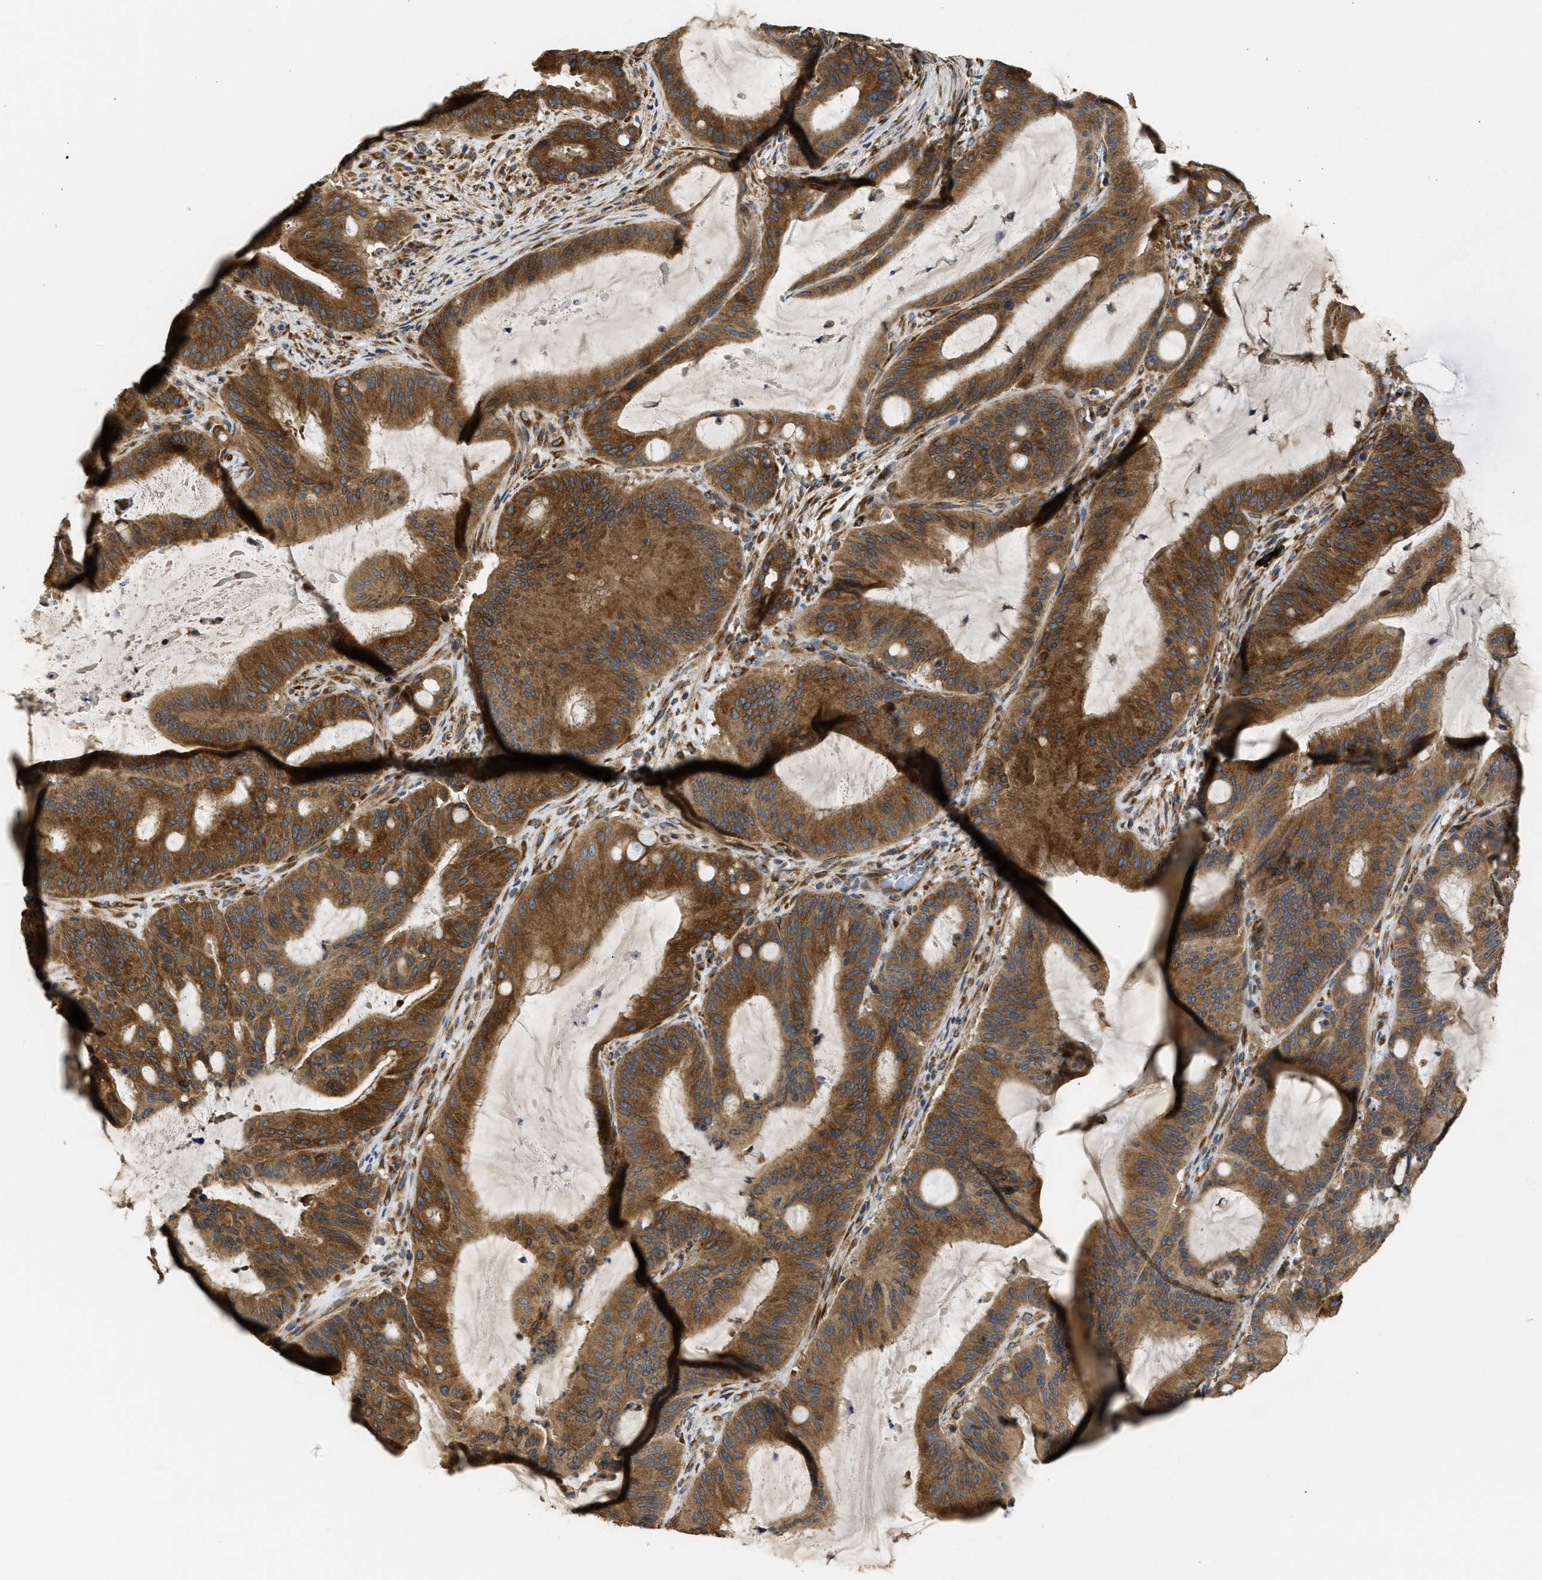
{"staining": {"intensity": "moderate", "quantity": ">75%", "location": "cytoplasmic/membranous"}, "tissue": "liver cancer", "cell_type": "Tumor cells", "image_type": "cancer", "snomed": [{"axis": "morphology", "description": "Normal tissue, NOS"}, {"axis": "morphology", "description": "Cholangiocarcinoma"}, {"axis": "topography", "description": "Liver"}, {"axis": "topography", "description": "Peripheral nerve tissue"}], "caption": "Cholangiocarcinoma (liver) tissue displays moderate cytoplasmic/membranous positivity in approximately >75% of tumor cells", "gene": "DNAJC1", "patient": {"sex": "female", "age": 73}}